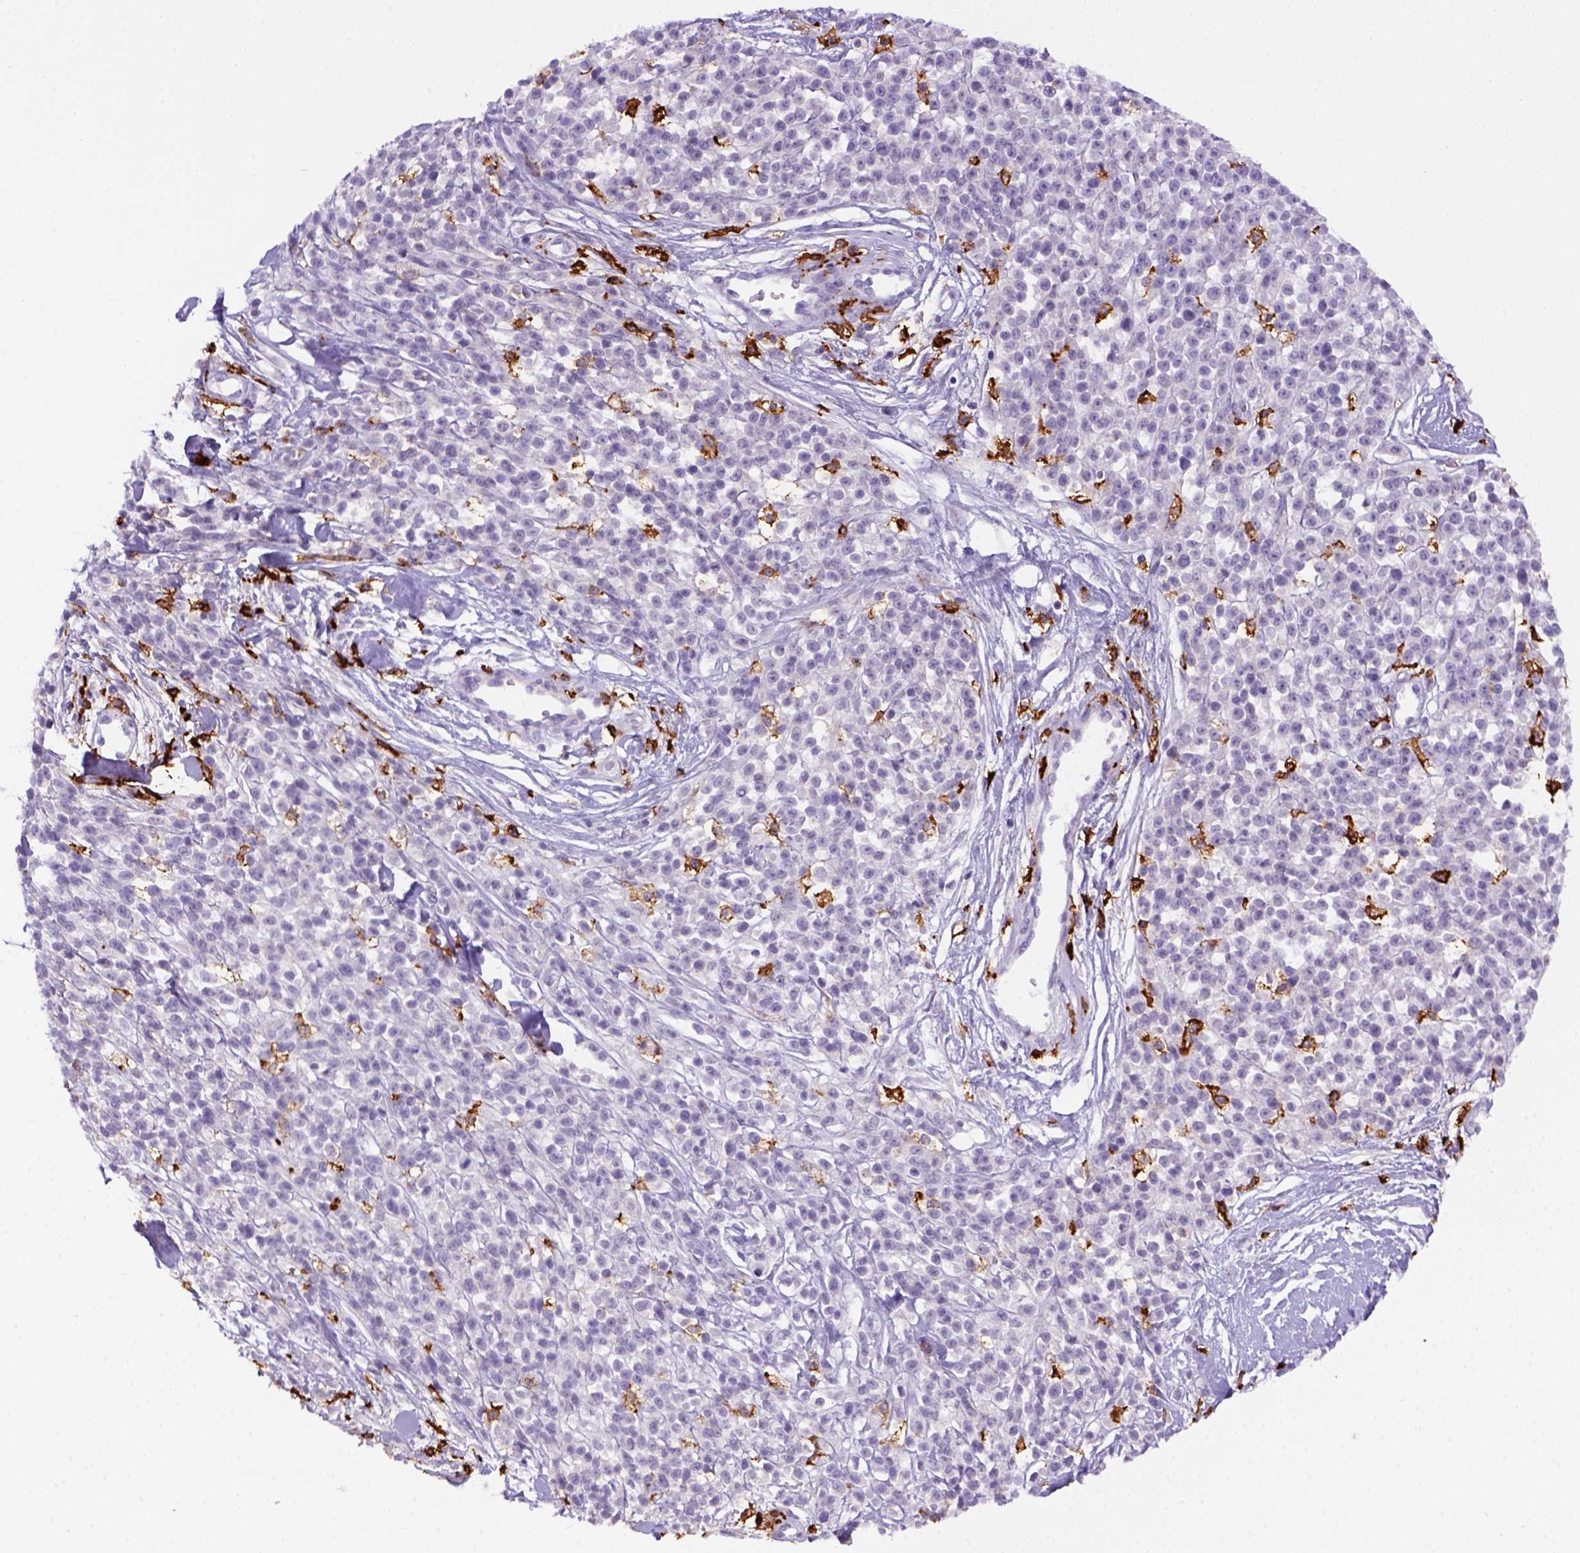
{"staining": {"intensity": "negative", "quantity": "none", "location": "none"}, "tissue": "melanoma", "cell_type": "Tumor cells", "image_type": "cancer", "snomed": [{"axis": "morphology", "description": "Malignant melanoma, NOS"}, {"axis": "topography", "description": "Skin"}, {"axis": "topography", "description": "Skin of trunk"}], "caption": "Tumor cells show no significant expression in melanoma.", "gene": "CD14", "patient": {"sex": "male", "age": 74}}